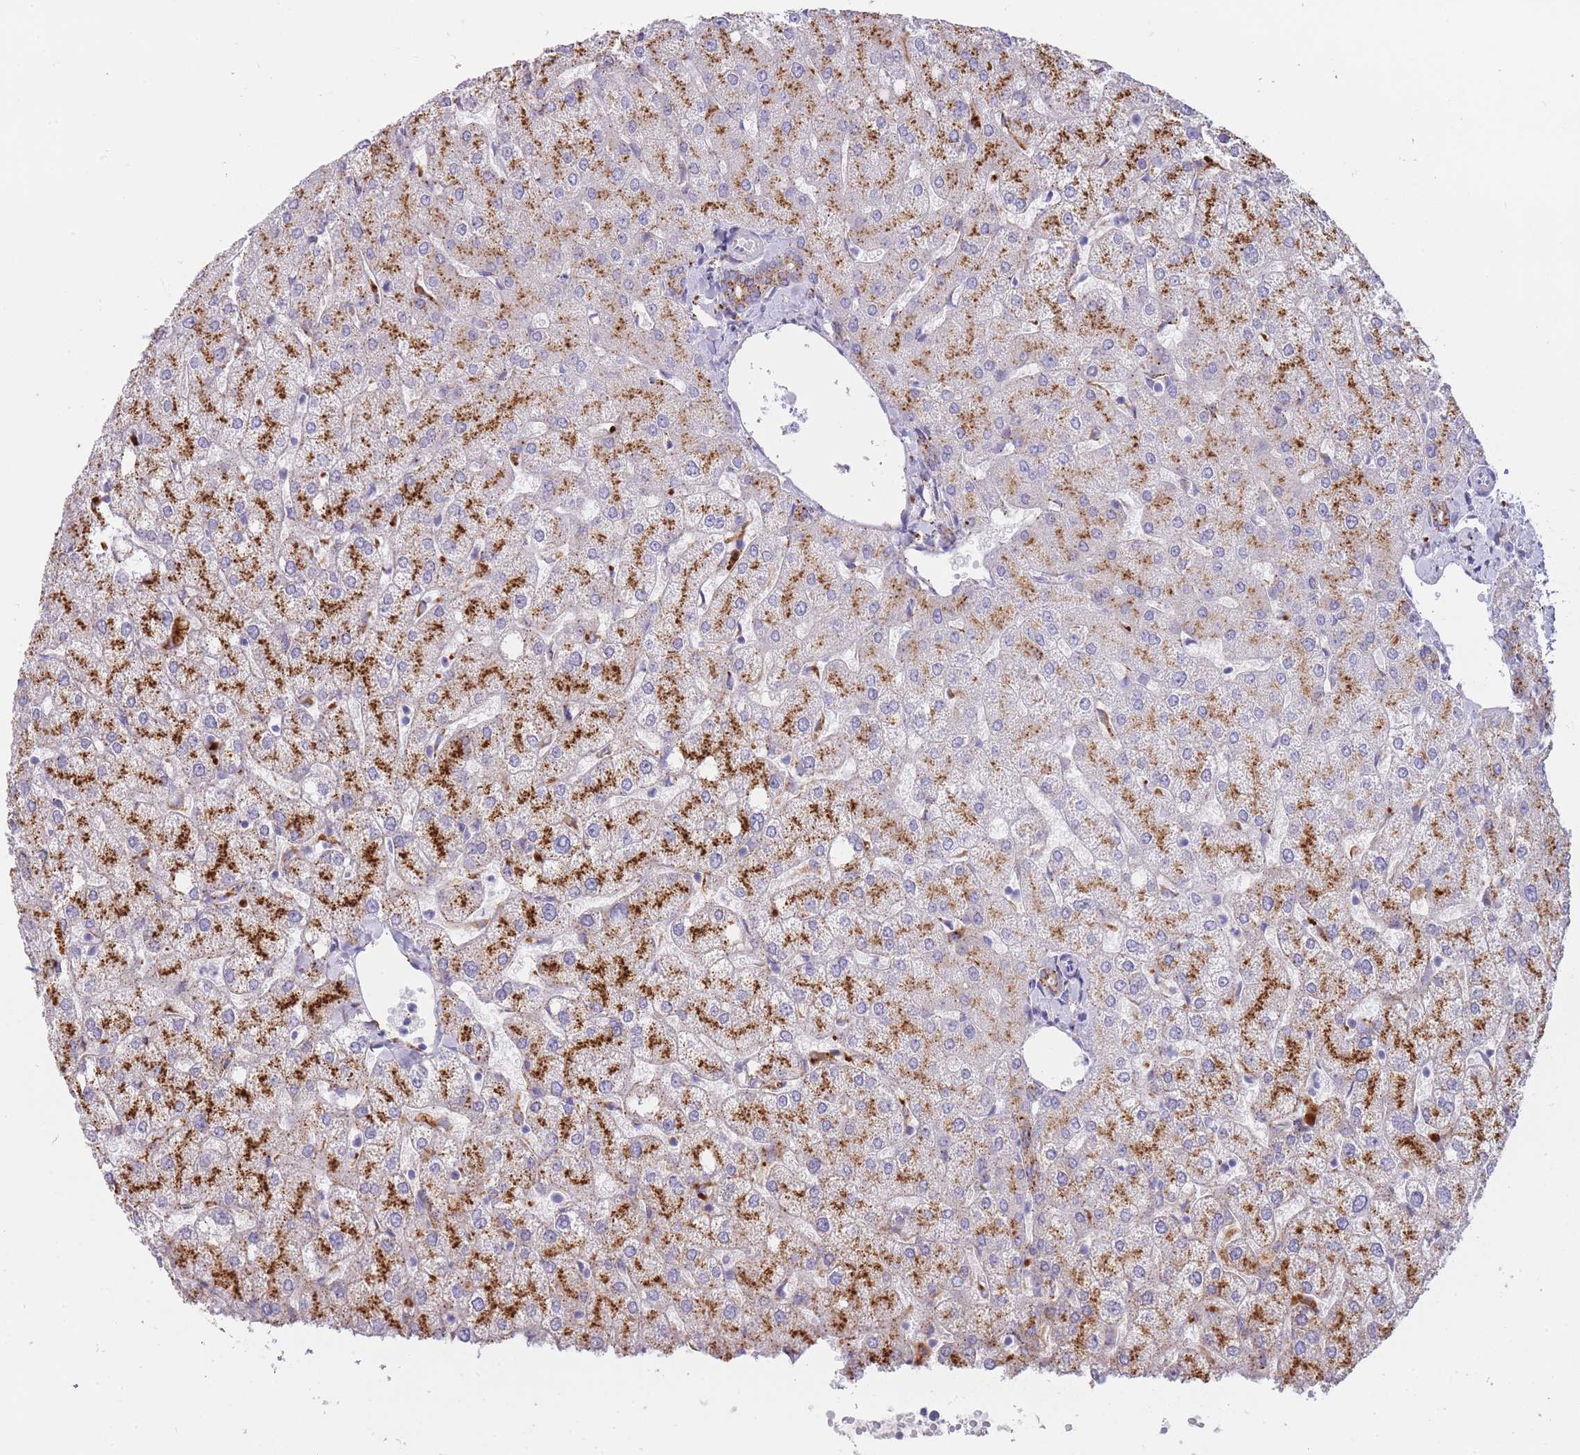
{"staining": {"intensity": "negative", "quantity": "none", "location": "none"}, "tissue": "liver", "cell_type": "Cholangiocytes", "image_type": "normal", "snomed": [{"axis": "morphology", "description": "Normal tissue, NOS"}, {"axis": "topography", "description": "Liver"}], "caption": "Immunohistochemistry of unremarkable human liver reveals no positivity in cholangiocytes.", "gene": "GAA", "patient": {"sex": "female", "age": 54}}